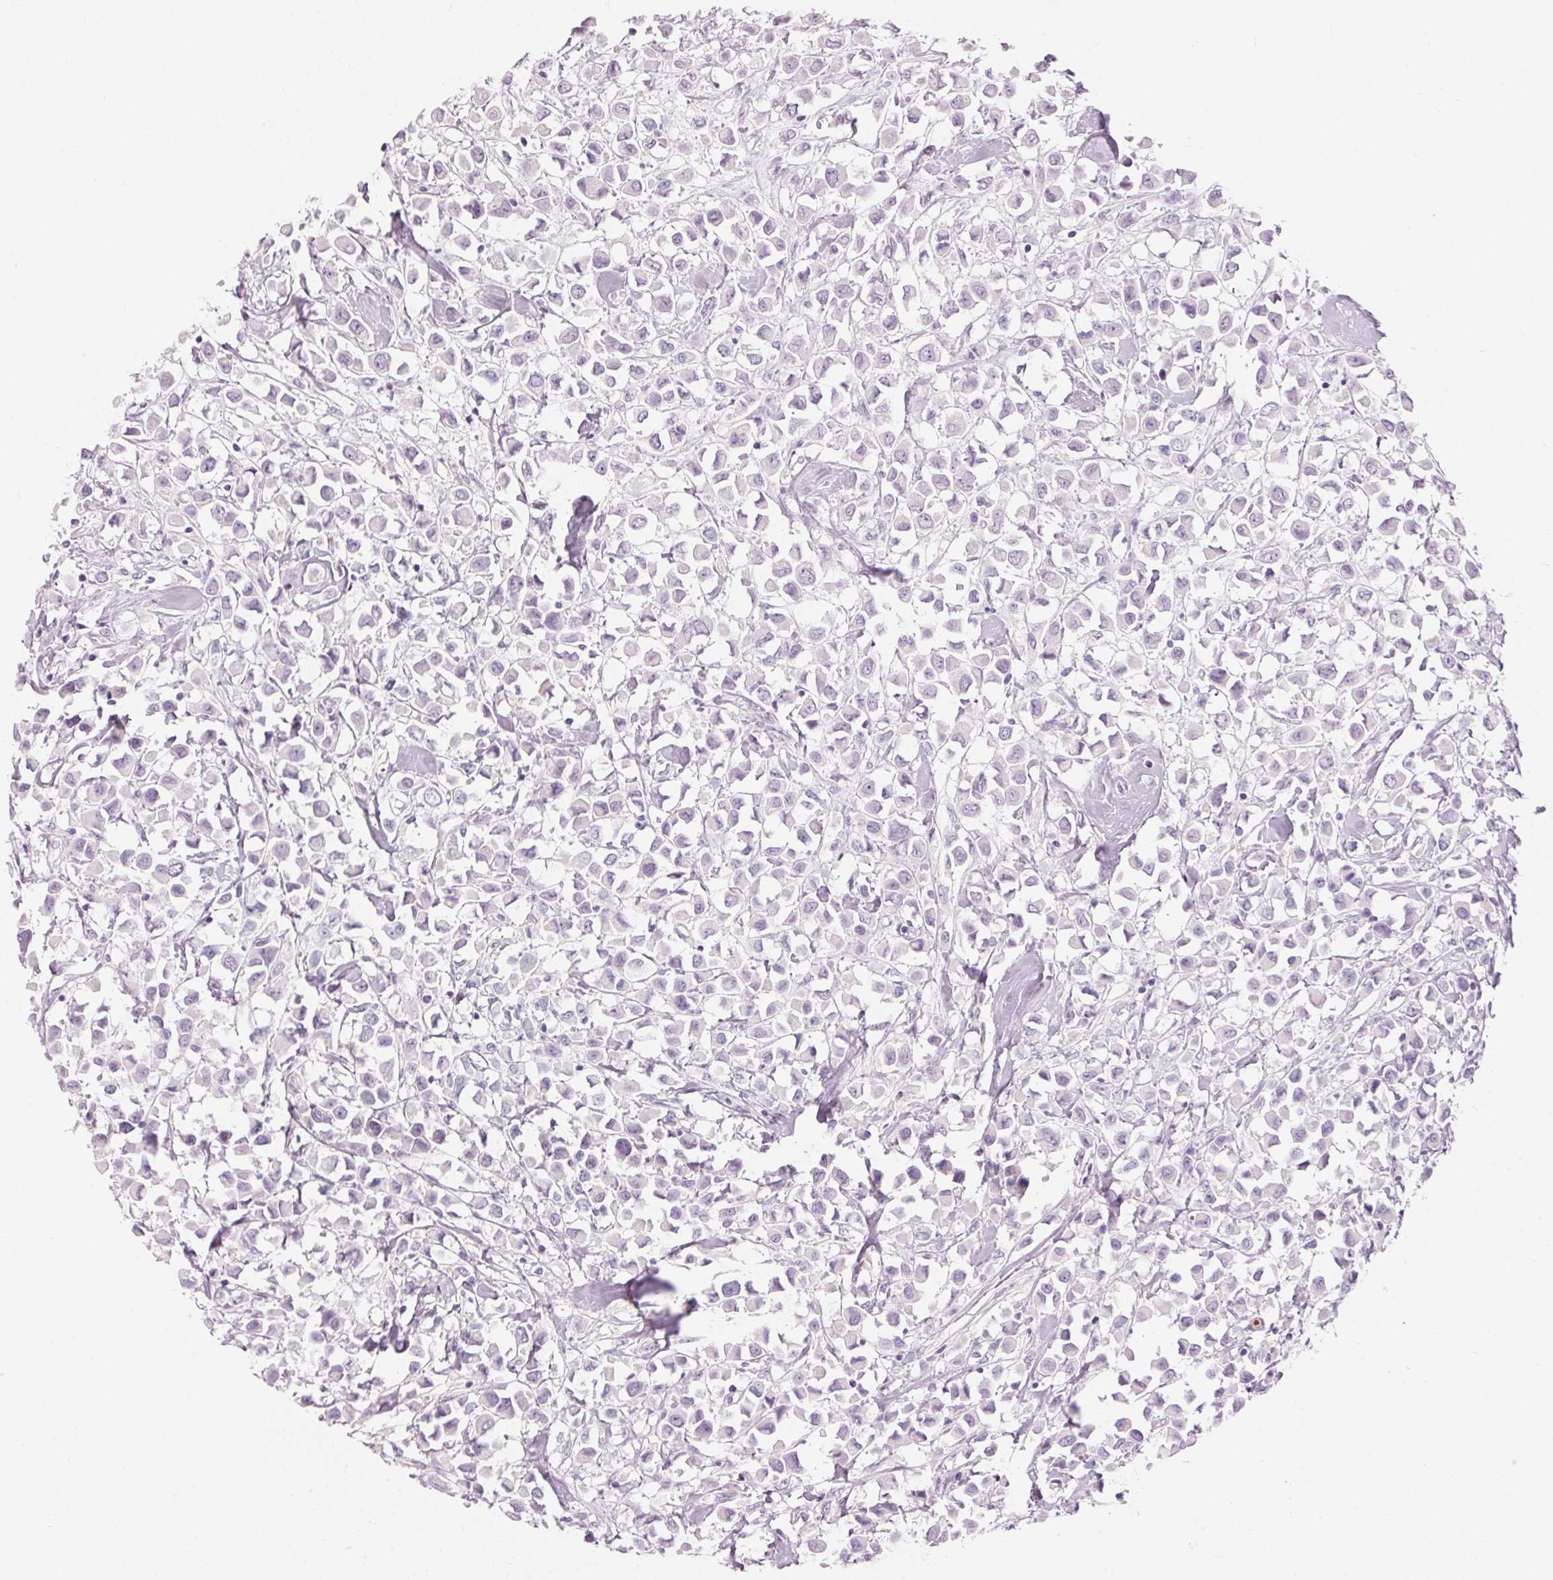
{"staining": {"intensity": "negative", "quantity": "none", "location": "none"}, "tissue": "breast cancer", "cell_type": "Tumor cells", "image_type": "cancer", "snomed": [{"axis": "morphology", "description": "Duct carcinoma"}, {"axis": "topography", "description": "Breast"}], "caption": "DAB (3,3'-diaminobenzidine) immunohistochemical staining of human intraductal carcinoma (breast) displays no significant positivity in tumor cells.", "gene": "KLK7", "patient": {"sex": "female", "age": 61}}